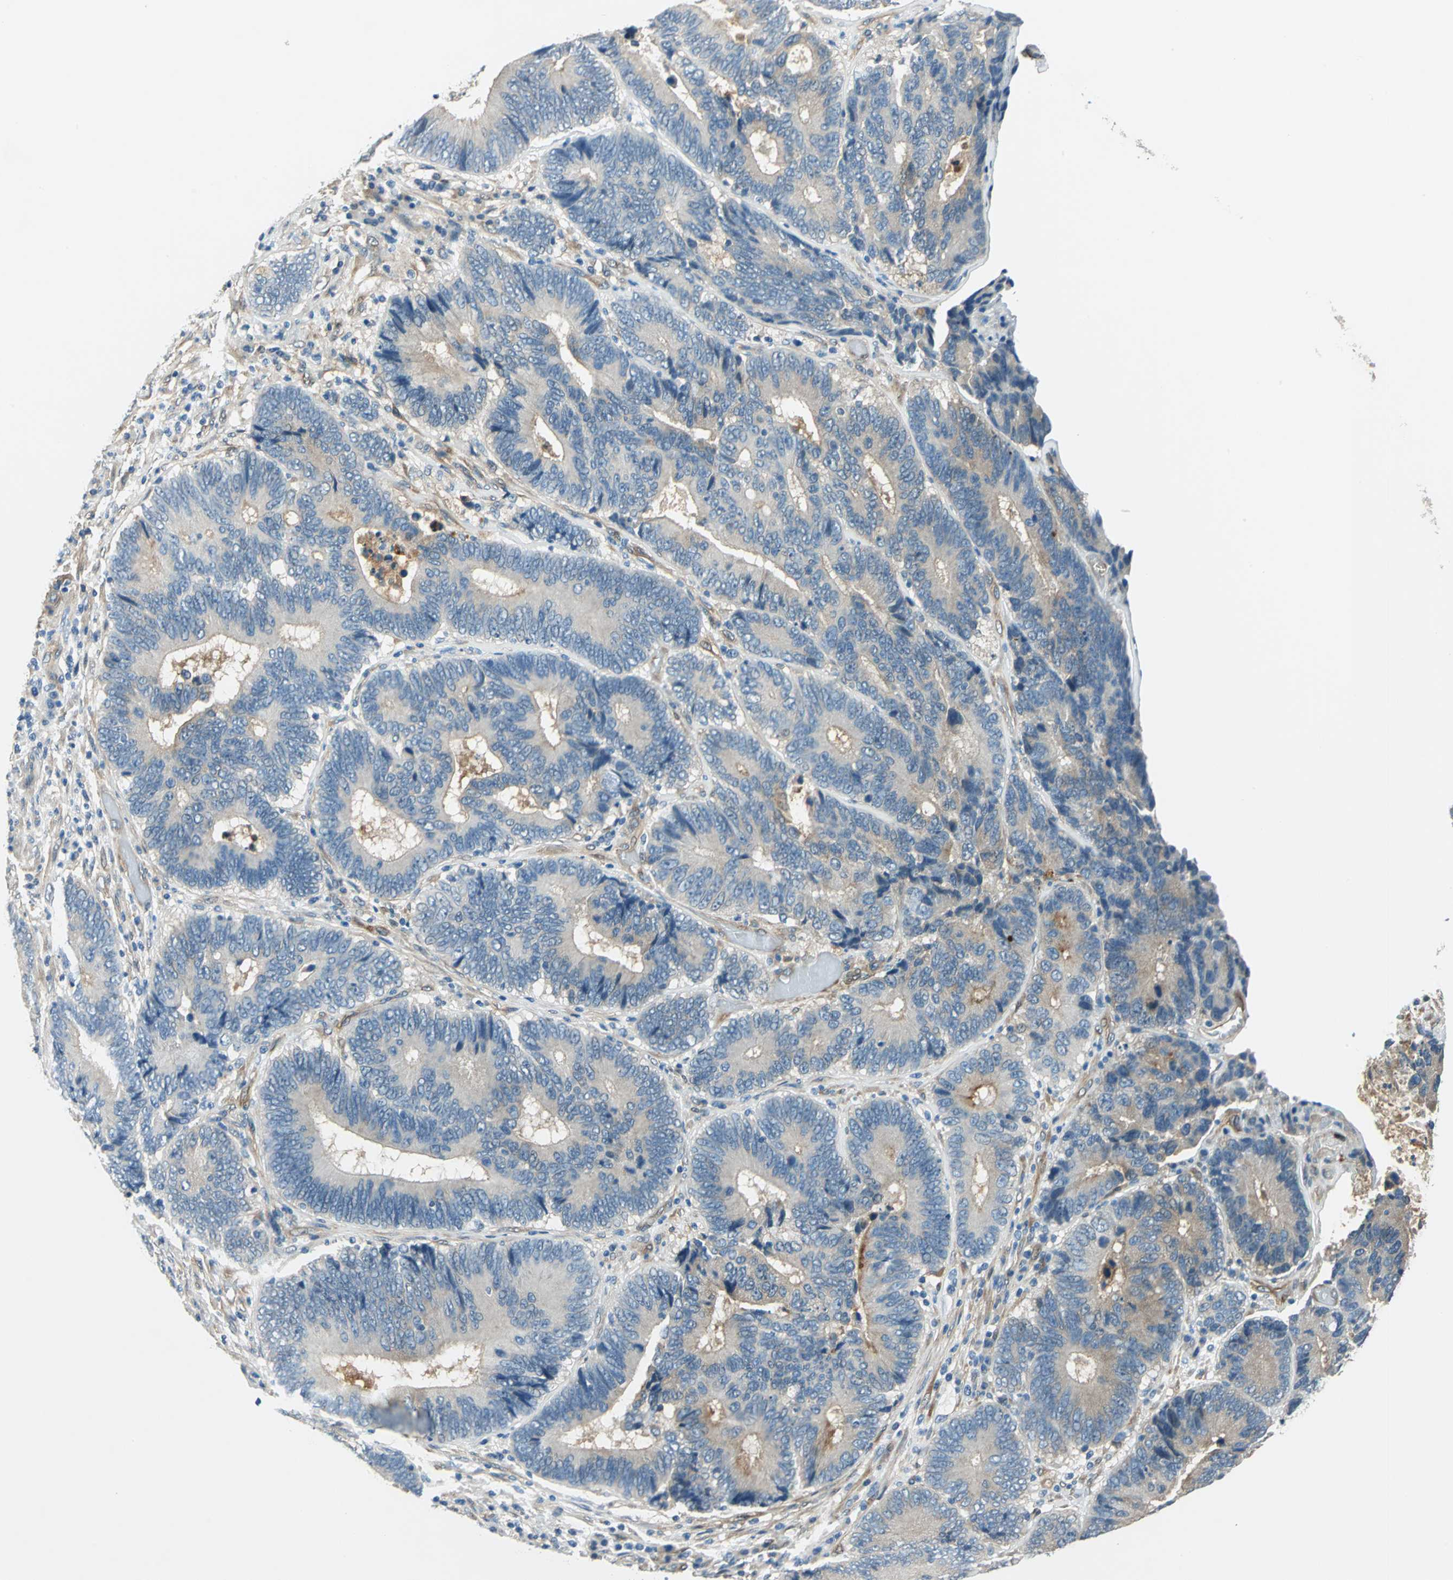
{"staining": {"intensity": "weak", "quantity": "25%-75%", "location": "cytoplasmic/membranous"}, "tissue": "colorectal cancer", "cell_type": "Tumor cells", "image_type": "cancer", "snomed": [{"axis": "morphology", "description": "Adenocarcinoma, NOS"}, {"axis": "topography", "description": "Colon"}], "caption": "Human colorectal cancer stained with a brown dye reveals weak cytoplasmic/membranous positive staining in about 25%-75% of tumor cells.", "gene": "CDC42EP1", "patient": {"sex": "female", "age": 78}}